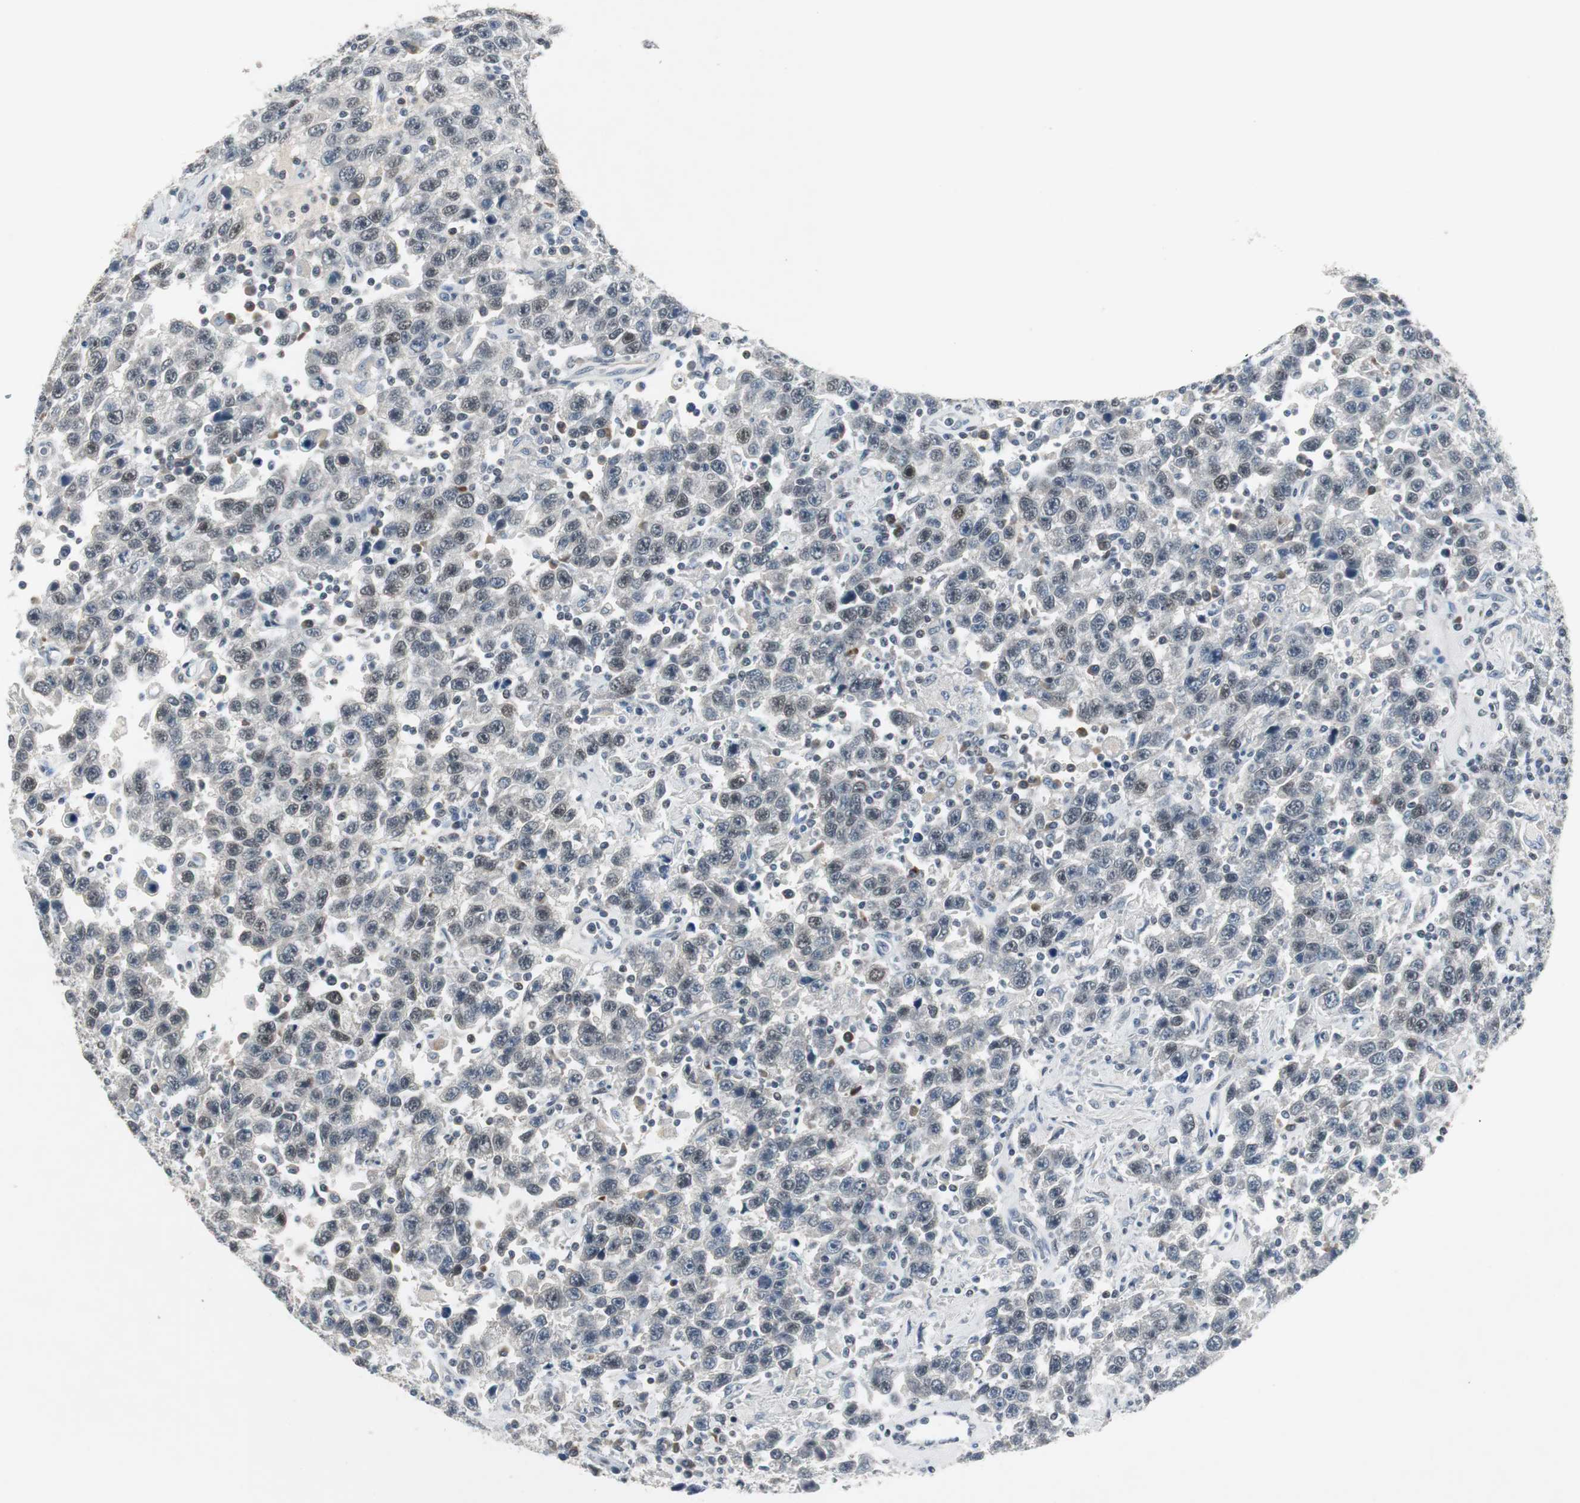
{"staining": {"intensity": "weak", "quantity": "25%-75%", "location": "nuclear"}, "tissue": "testis cancer", "cell_type": "Tumor cells", "image_type": "cancer", "snomed": [{"axis": "morphology", "description": "Seminoma, NOS"}, {"axis": "topography", "description": "Testis"}], "caption": "Protein analysis of testis seminoma tissue exhibits weak nuclear positivity in about 25%-75% of tumor cells.", "gene": "ELK1", "patient": {"sex": "male", "age": 41}}